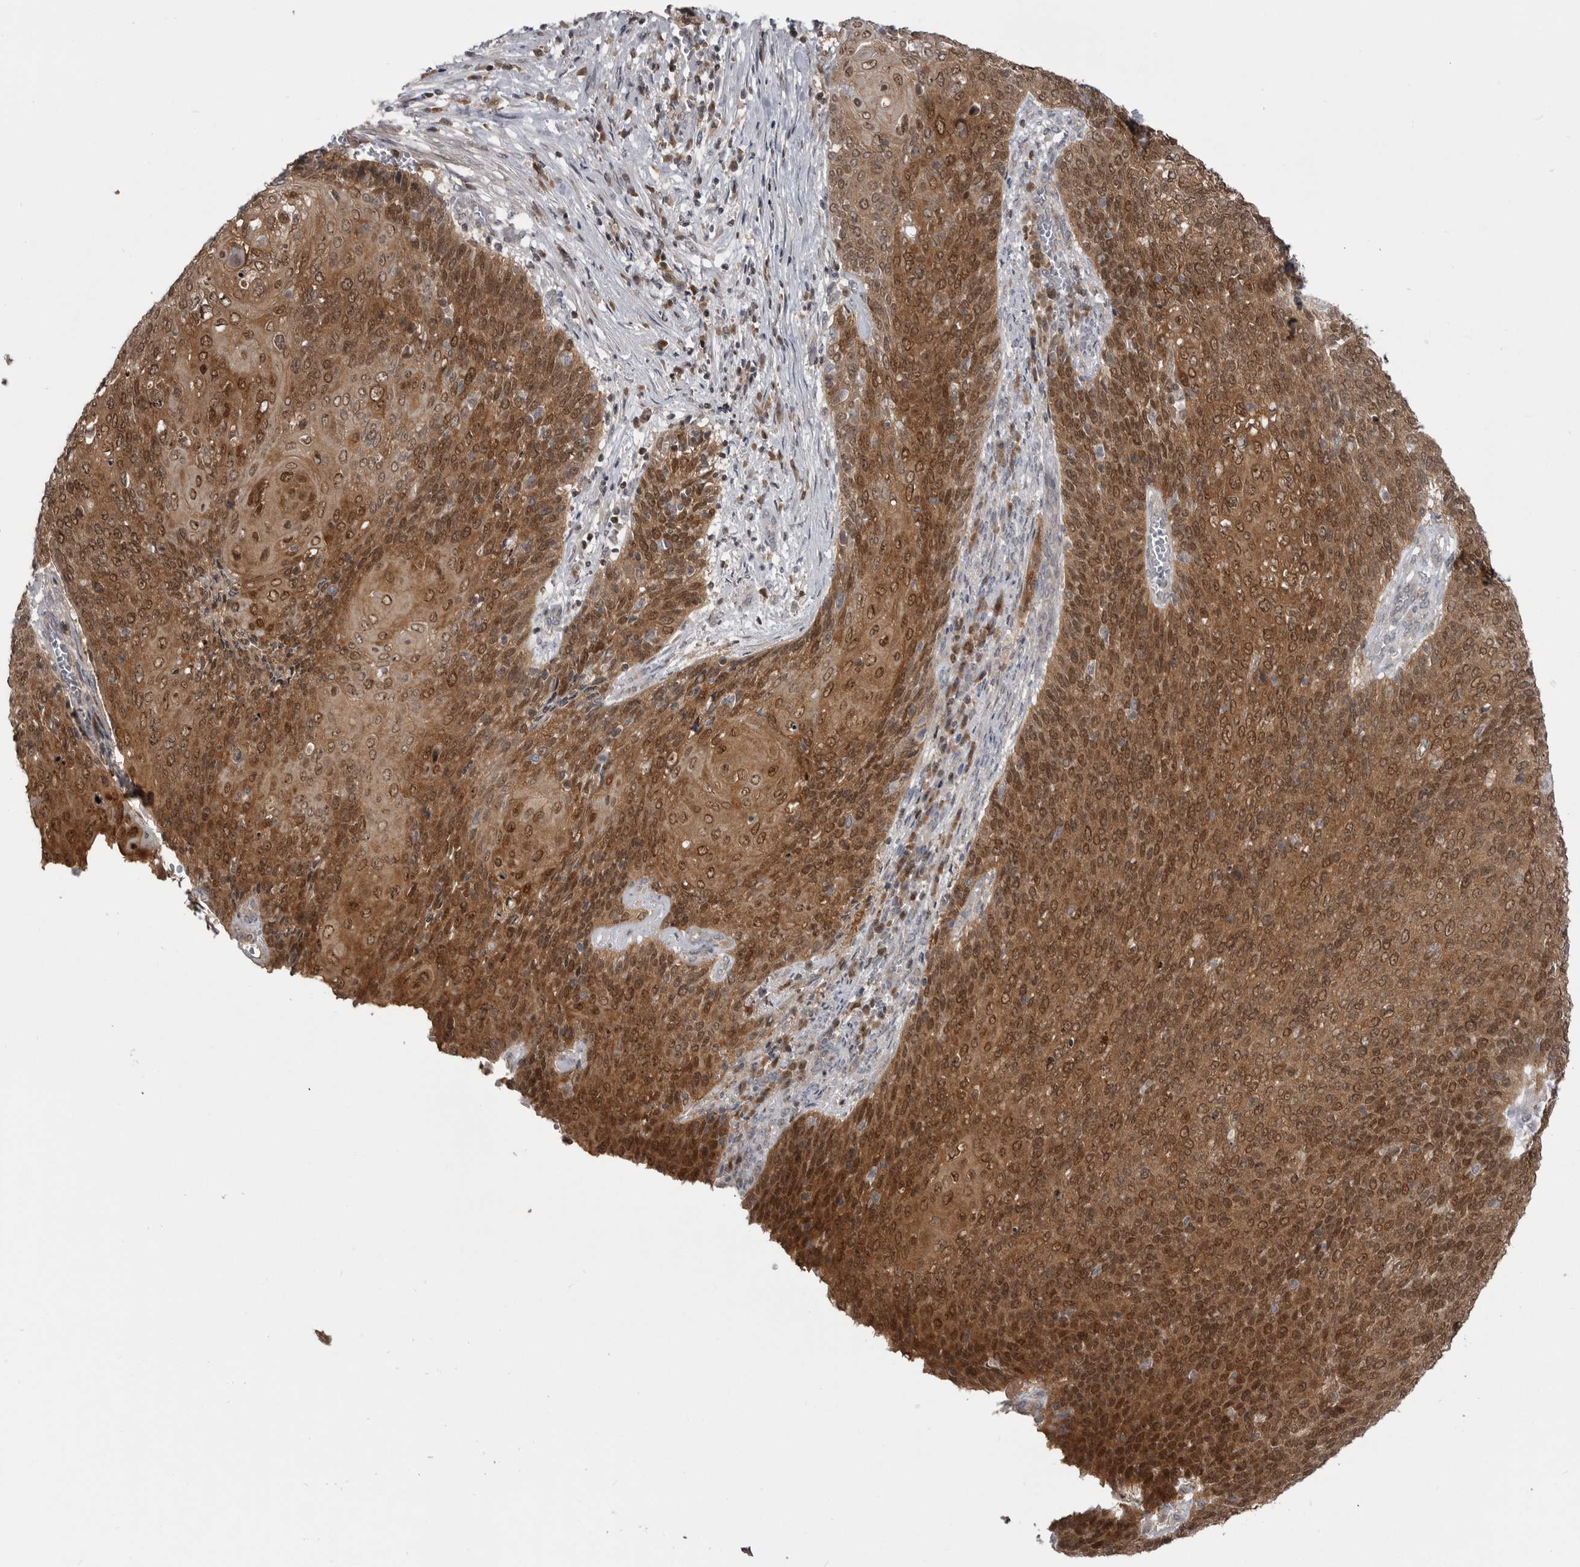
{"staining": {"intensity": "moderate", "quantity": ">75%", "location": "cytoplasmic/membranous,nuclear"}, "tissue": "cervical cancer", "cell_type": "Tumor cells", "image_type": "cancer", "snomed": [{"axis": "morphology", "description": "Squamous cell carcinoma, NOS"}, {"axis": "topography", "description": "Cervix"}], "caption": "The immunohistochemical stain labels moderate cytoplasmic/membranous and nuclear expression in tumor cells of cervical cancer (squamous cell carcinoma) tissue.", "gene": "MAPK13", "patient": {"sex": "female", "age": 39}}